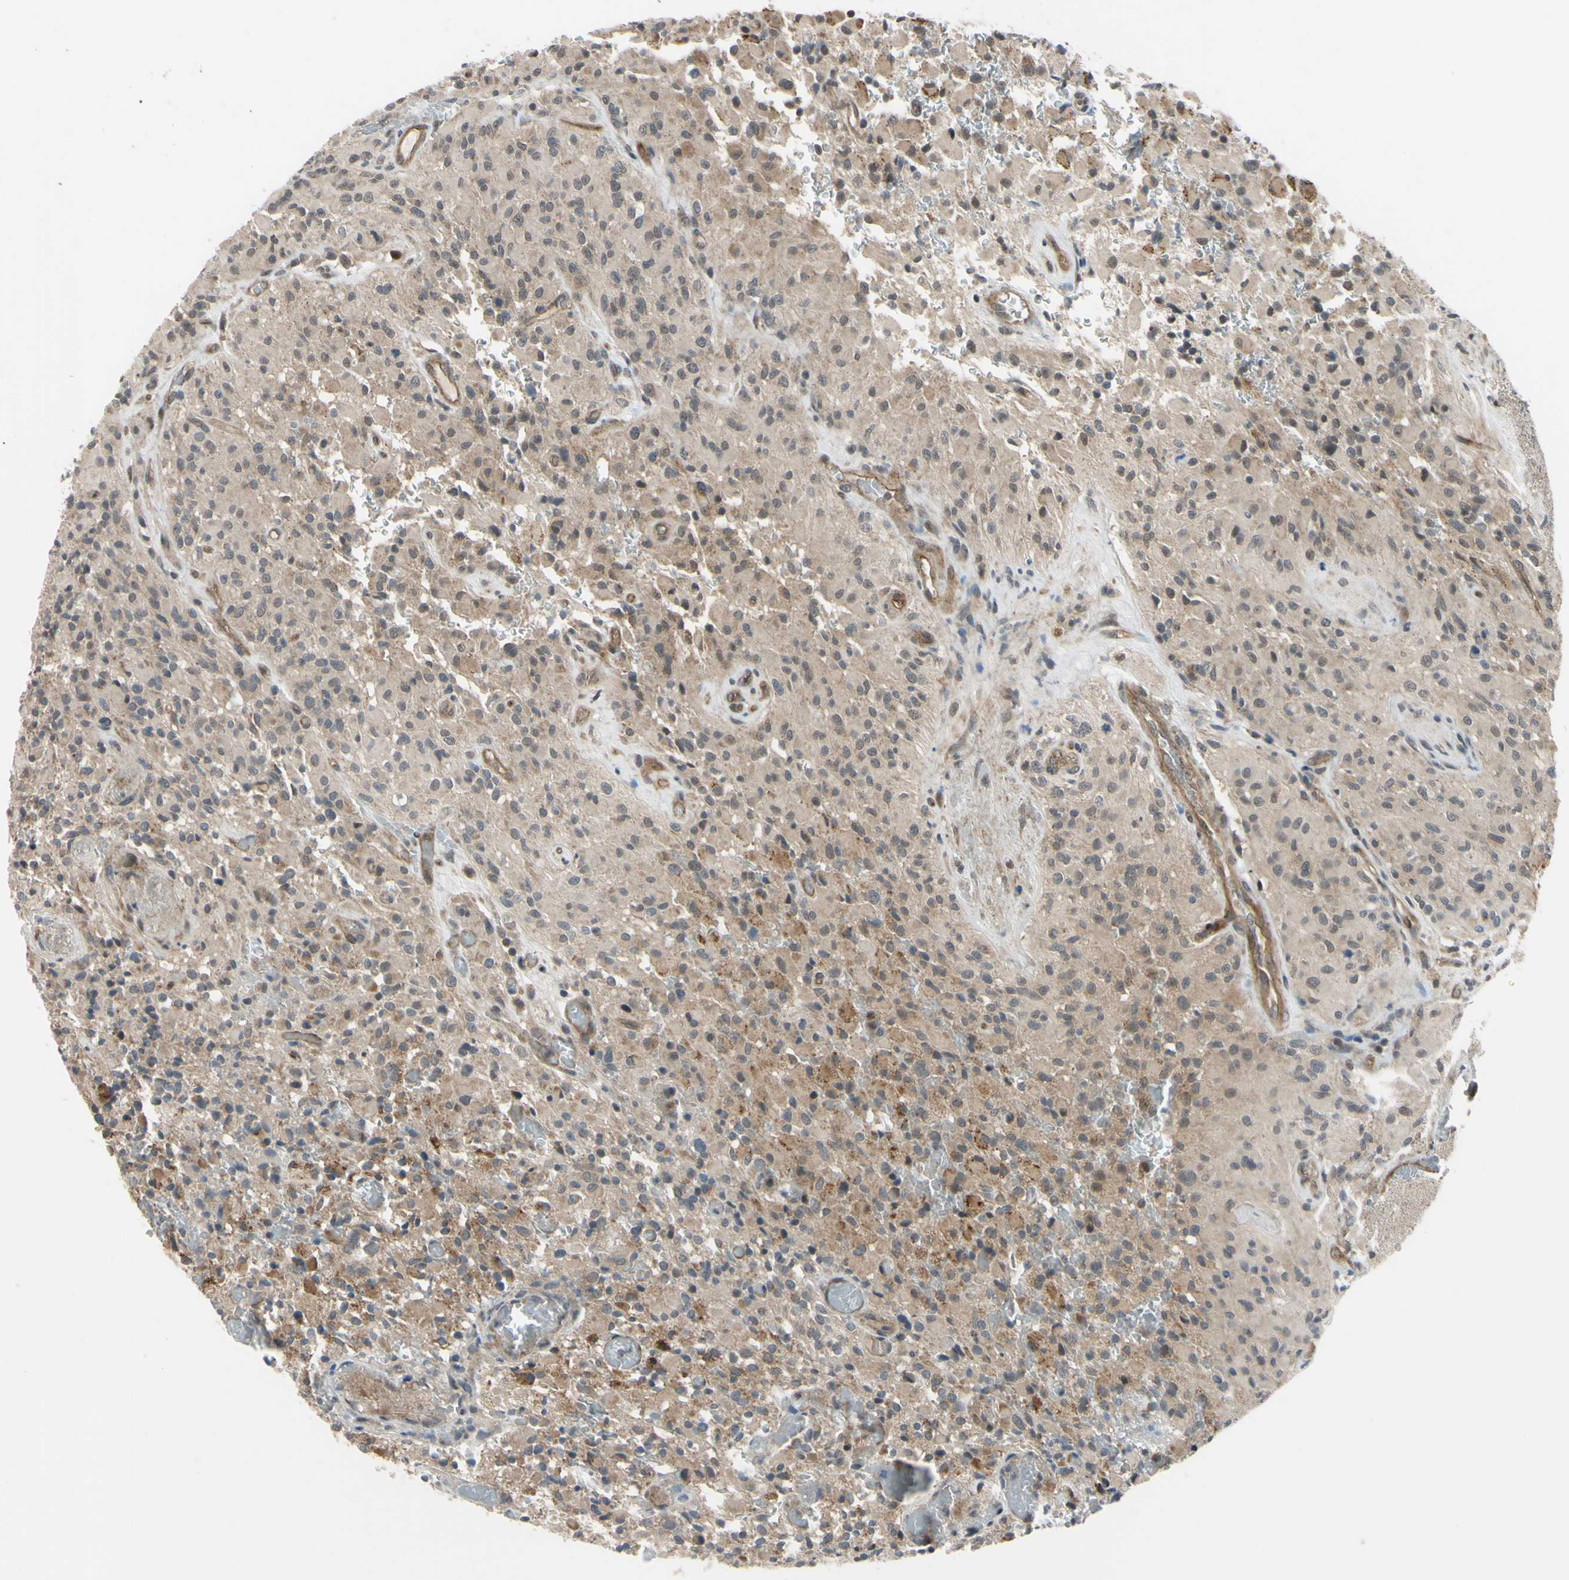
{"staining": {"intensity": "moderate", "quantity": "25%-75%", "location": "cytoplasmic/membranous"}, "tissue": "glioma", "cell_type": "Tumor cells", "image_type": "cancer", "snomed": [{"axis": "morphology", "description": "Glioma, malignant, High grade"}, {"axis": "topography", "description": "Brain"}], "caption": "Moderate cytoplasmic/membranous staining is seen in about 25%-75% of tumor cells in glioma.", "gene": "COMMD9", "patient": {"sex": "male", "age": 71}}